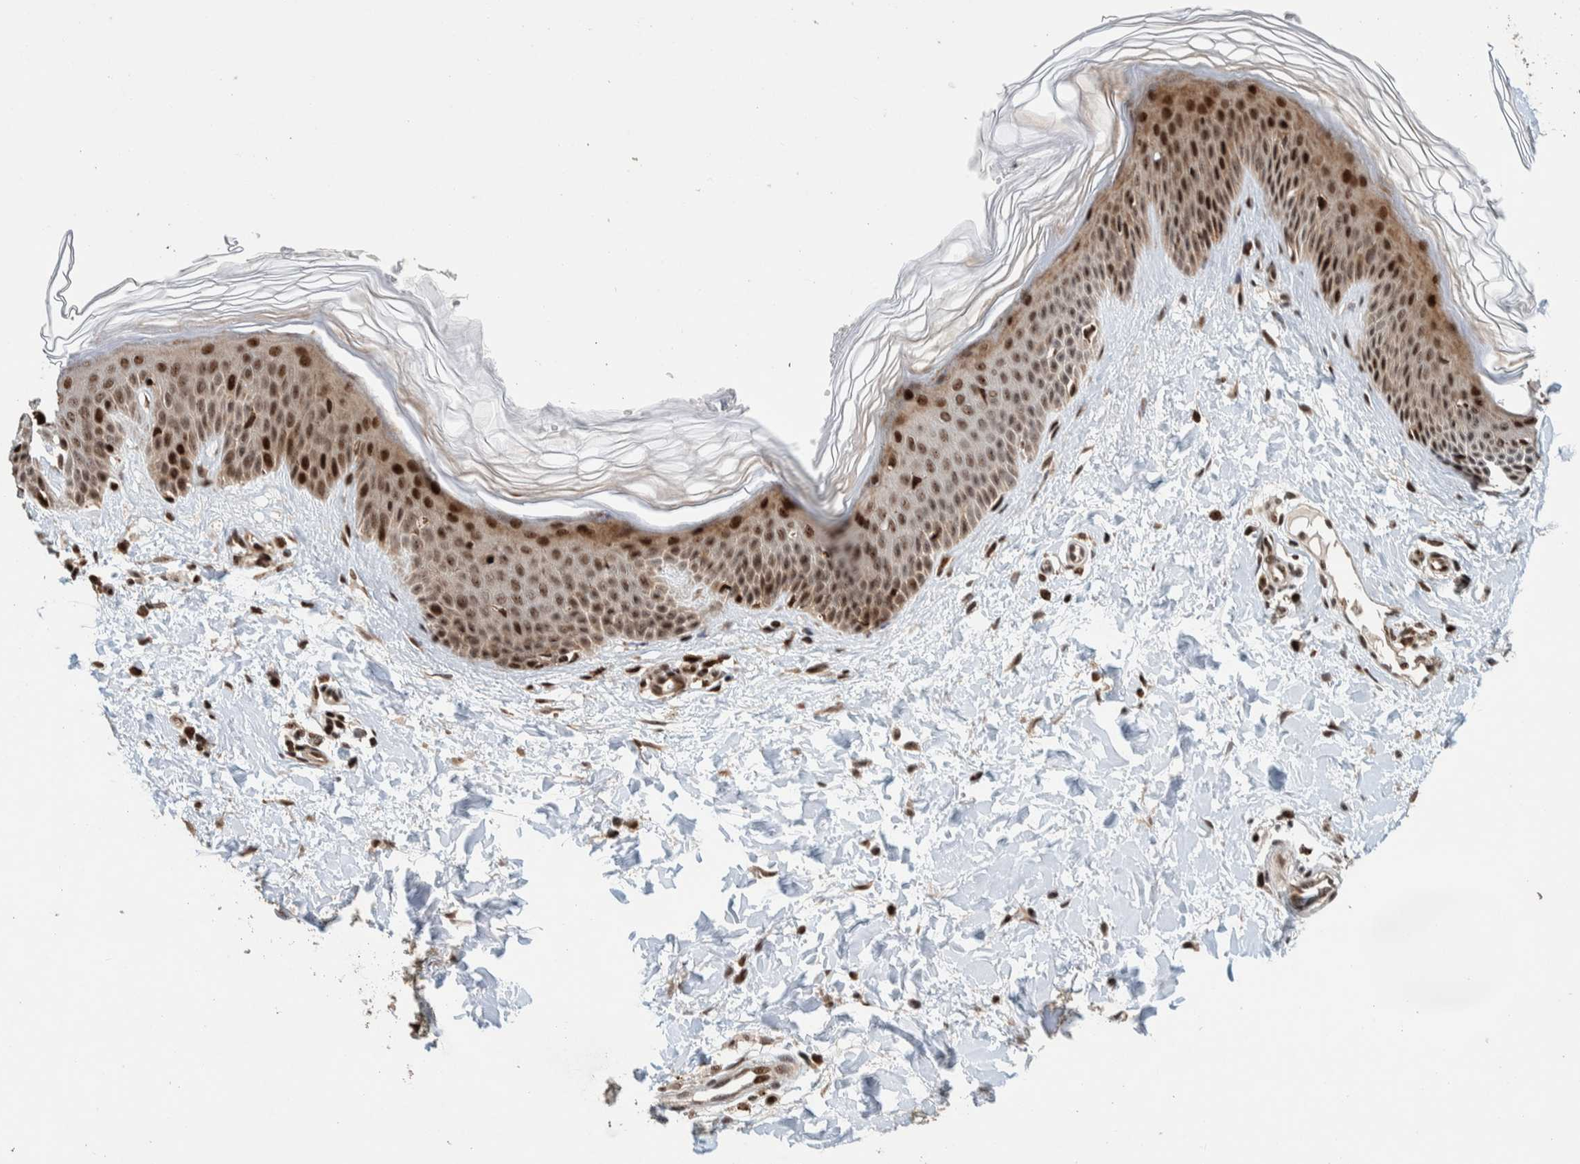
{"staining": {"intensity": "weak", "quantity": ">75%", "location": "nuclear"}, "tissue": "skin", "cell_type": "Fibroblasts", "image_type": "normal", "snomed": [{"axis": "morphology", "description": "Normal tissue, NOS"}, {"axis": "morphology", "description": "Malignant melanoma, Metastatic site"}, {"axis": "topography", "description": "Skin"}], "caption": "The image reveals immunohistochemical staining of unremarkable skin. There is weak nuclear staining is present in about >75% of fibroblasts.", "gene": "CHD4", "patient": {"sex": "male", "age": 41}}